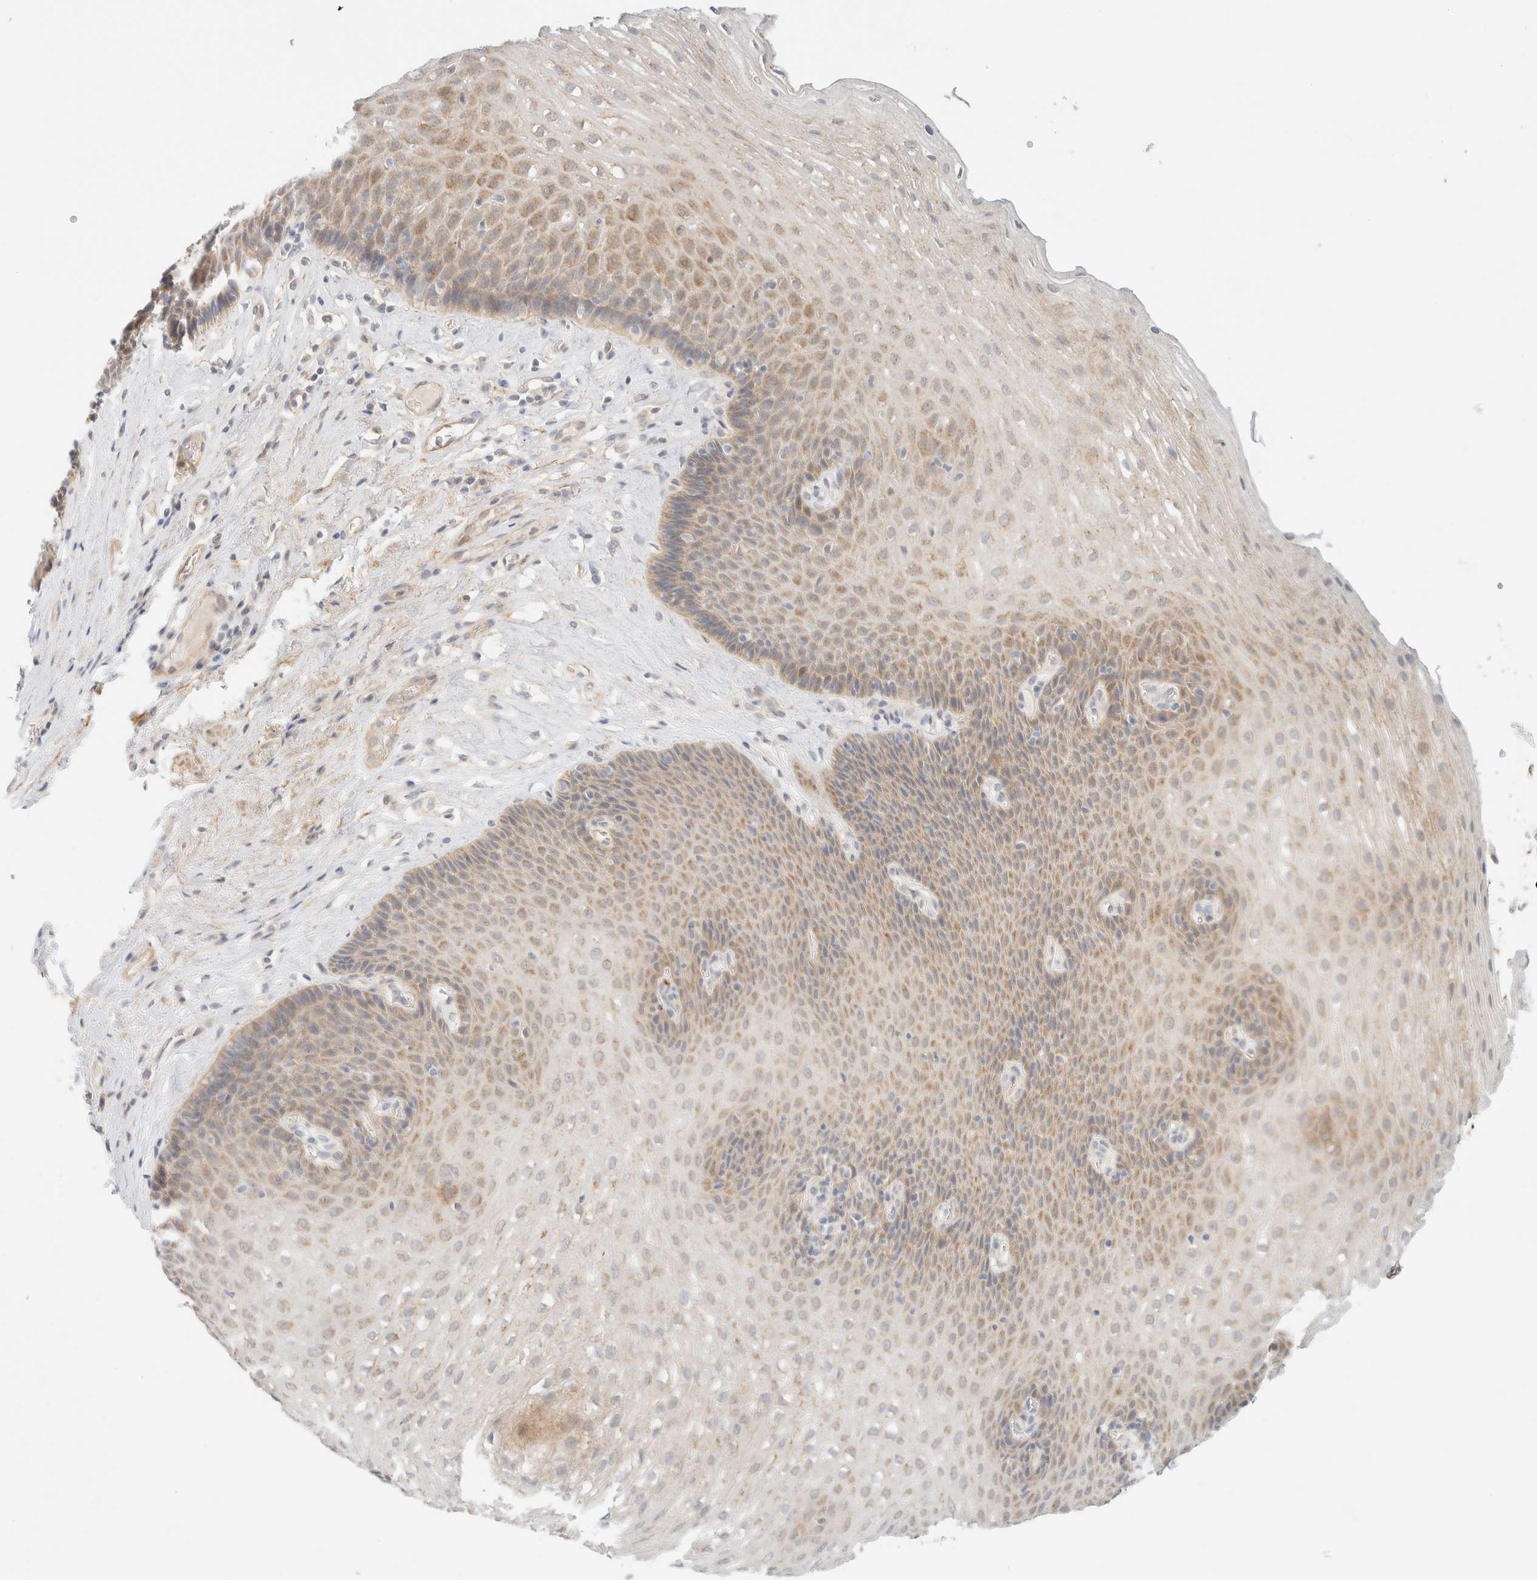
{"staining": {"intensity": "moderate", "quantity": "25%-75%", "location": "cytoplasmic/membranous"}, "tissue": "esophagus", "cell_type": "Squamous epithelial cells", "image_type": "normal", "snomed": [{"axis": "morphology", "description": "Normal tissue, NOS"}, {"axis": "topography", "description": "Esophagus"}], "caption": "Esophagus stained with immunohistochemistry (IHC) shows moderate cytoplasmic/membranous positivity in about 25%-75% of squamous epithelial cells.", "gene": "TNK1", "patient": {"sex": "female", "age": 66}}